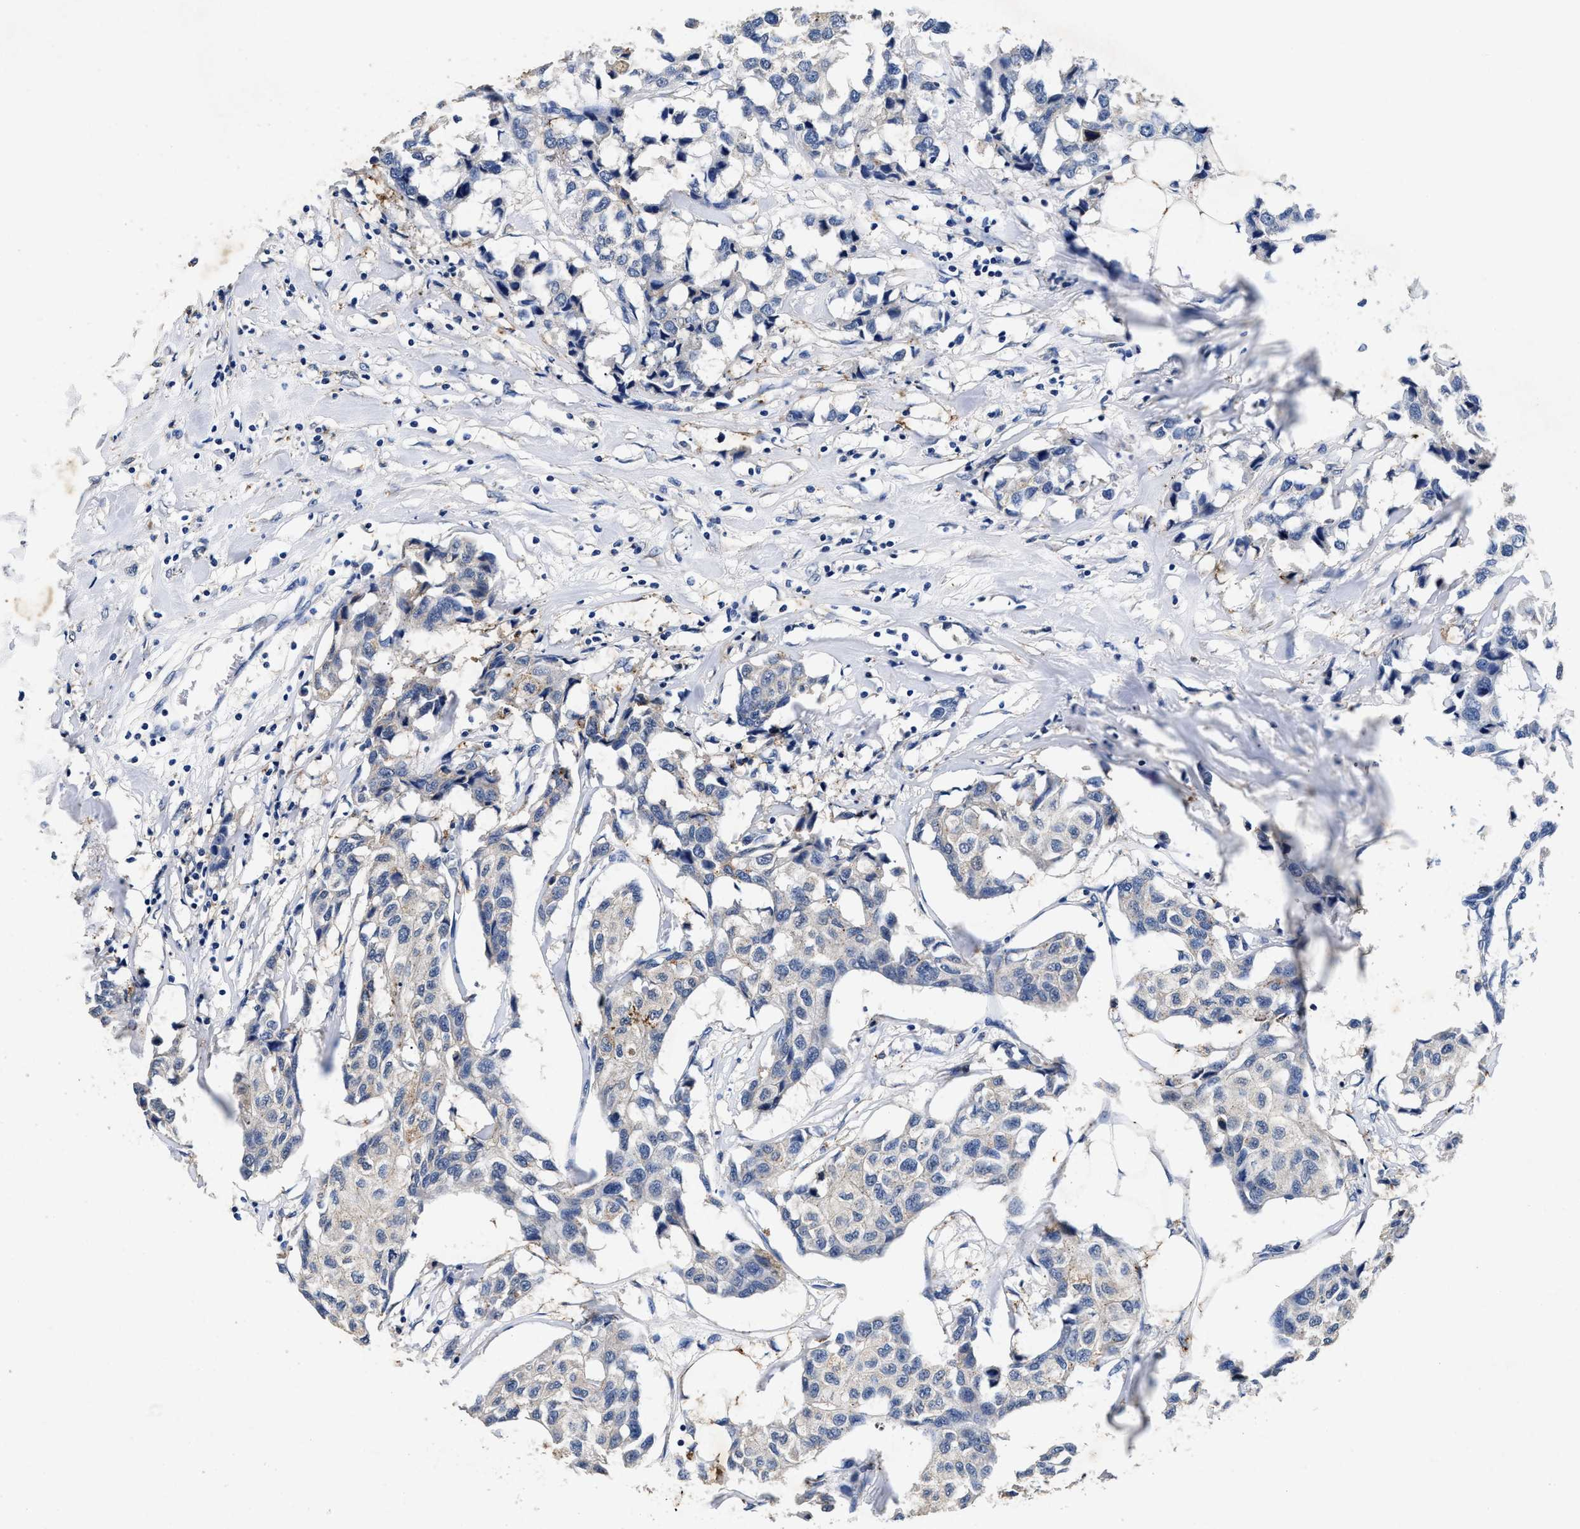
{"staining": {"intensity": "negative", "quantity": "none", "location": "none"}, "tissue": "breast cancer", "cell_type": "Tumor cells", "image_type": "cancer", "snomed": [{"axis": "morphology", "description": "Duct carcinoma"}, {"axis": "topography", "description": "Breast"}], "caption": "Breast cancer (invasive ductal carcinoma) was stained to show a protein in brown. There is no significant staining in tumor cells.", "gene": "LTB4R2", "patient": {"sex": "female", "age": 80}}